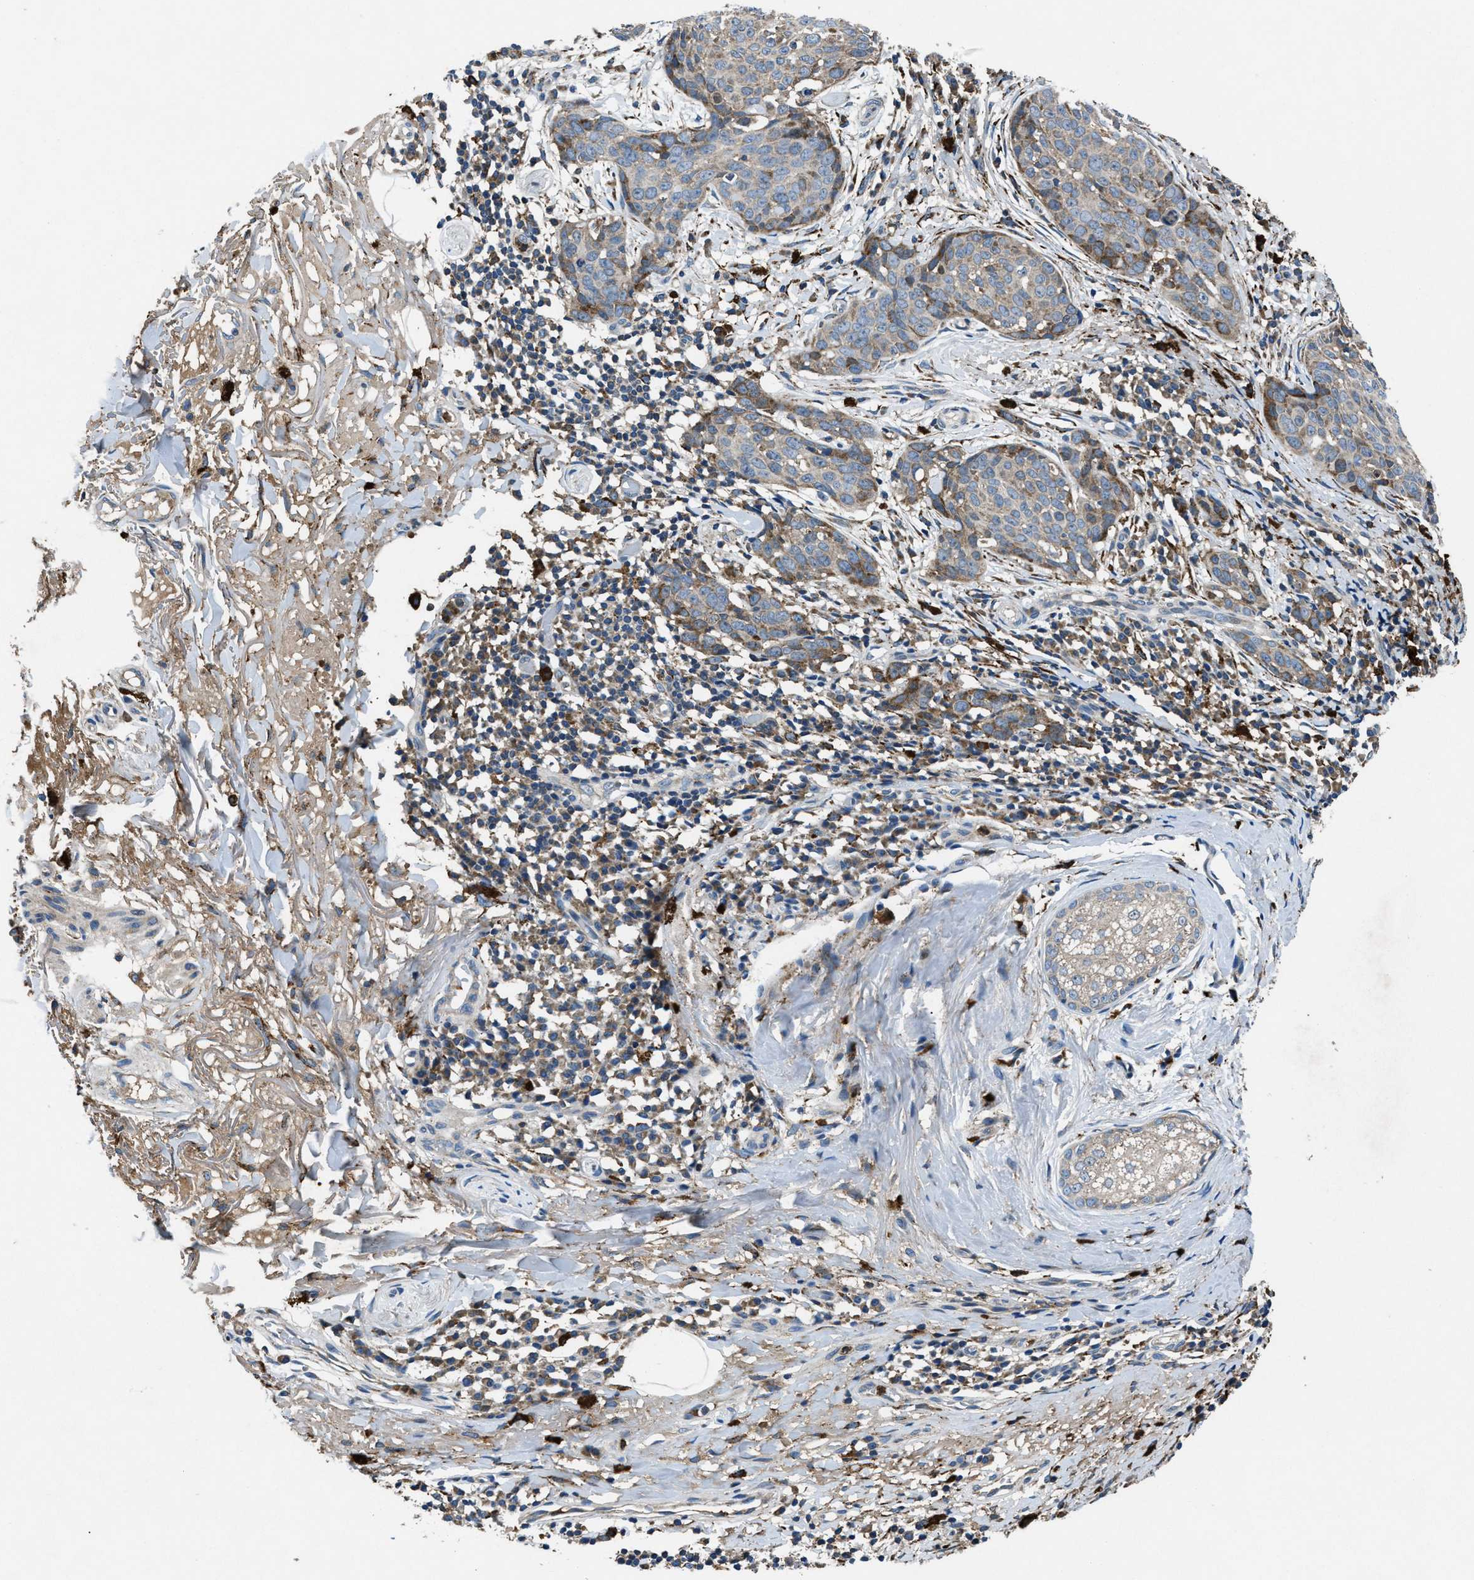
{"staining": {"intensity": "moderate", "quantity": "<25%", "location": "cytoplasmic/membranous"}, "tissue": "skin cancer", "cell_type": "Tumor cells", "image_type": "cancer", "snomed": [{"axis": "morphology", "description": "Squamous cell carcinoma in situ, NOS"}, {"axis": "morphology", "description": "Squamous cell carcinoma, NOS"}, {"axis": "topography", "description": "Skin"}], "caption": "Human skin cancer (squamous cell carcinoma in situ) stained with a brown dye demonstrates moderate cytoplasmic/membranous positive positivity in approximately <25% of tumor cells.", "gene": "FAM221A", "patient": {"sex": "male", "age": 93}}